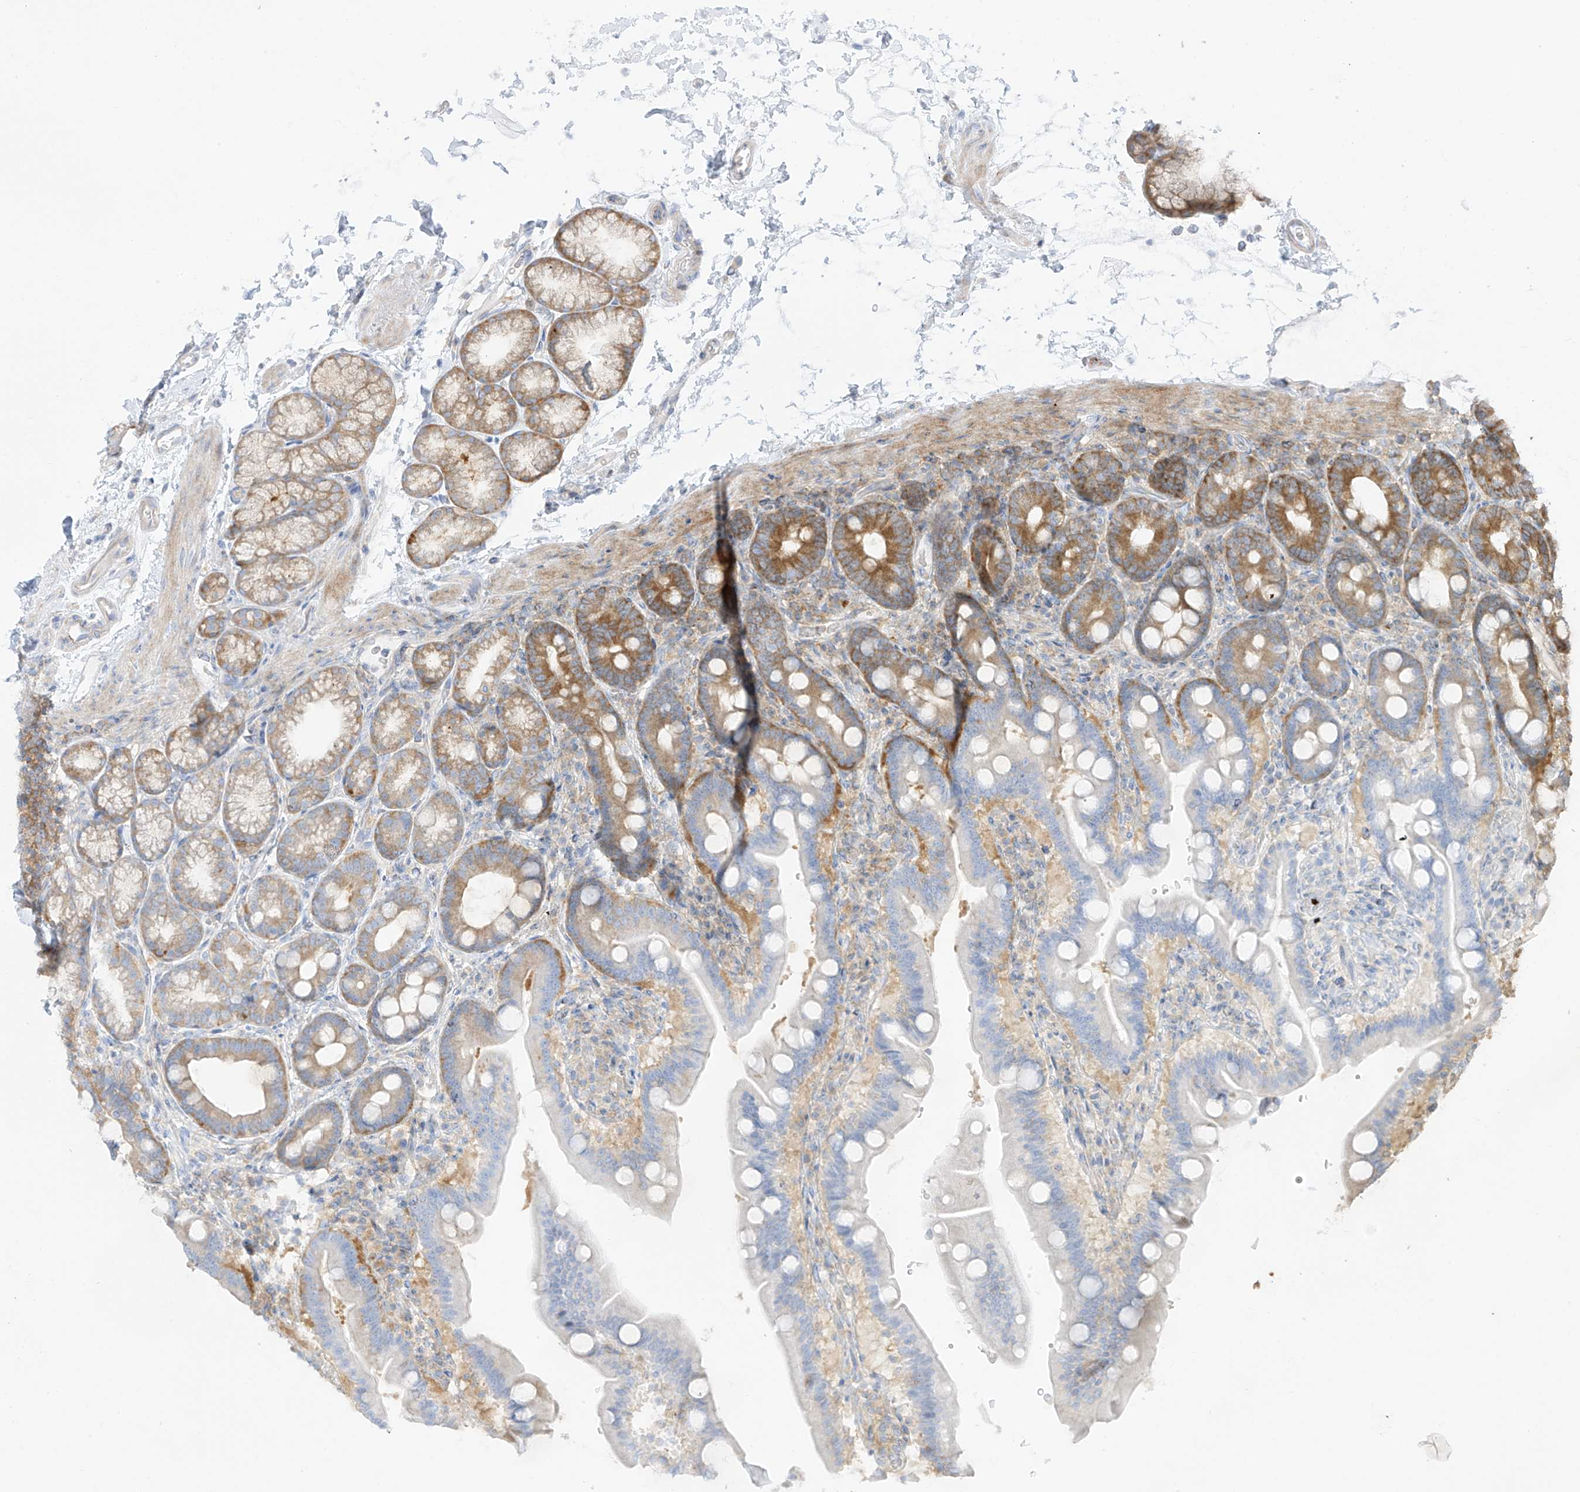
{"staining": {"intensity": "strong", "quantity": "25%-75%", "location": "cytoplasmic/membranous"}, "tissue": "duodenum", "cell_type": "Glandular cells", "image_type": "normal", "snomed": [{"axis": "morphology", "description": "Normal tissue, NOS"}, {"axis": "topography", "description": "Duodenum"}], "caption": "Benign duodenum was stained to show a protein in brown. There is high levels of strong cytoplasmic/membranous expression in approximately 25%-75% of glandular cells. (Stains: DAB in brown, nuclei in blue, Microscopy: brightfield microscopy at high magnification).", "gene": "XKR3", "patient": {"sex": "male", "age": 54}}